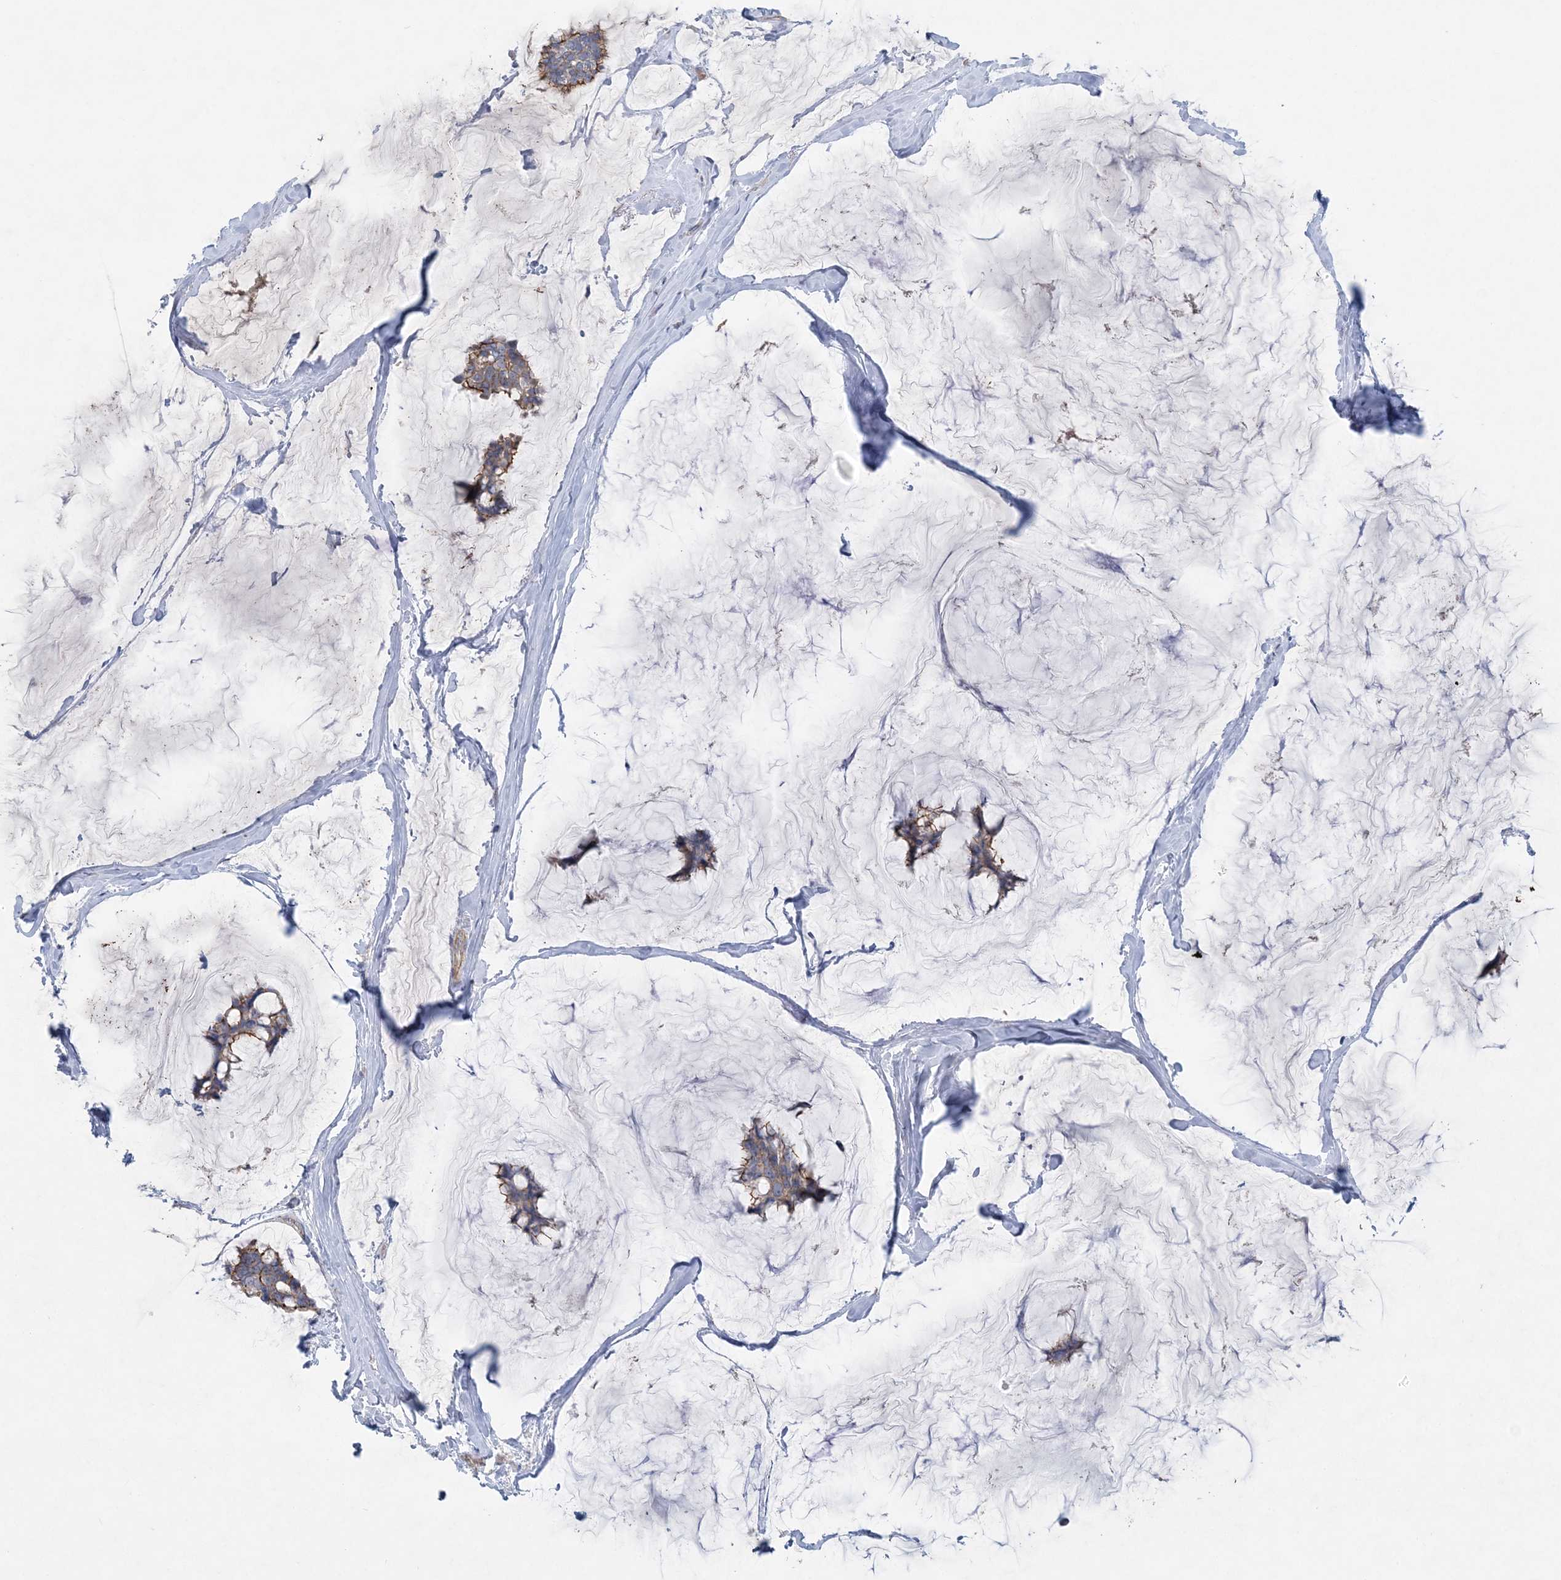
{"staining": {"intensity": "moderate", "quantity": "25%-75%", "location": "cytoplasmic/membranous"}, "tissue": "breast cancer", "cell_type": "Tumor cells", "image_type": "cancer", "snomed": [{"axis": "morphology", "description": "Duct carcinoma"}, {"axis": "topography", "description": "Breast"}], "caption": "Breast cancer (invasive ductal carcinoma) stained for a protein reveals moderate cytoplasmic/membranous positivity in tumor cells. (DAB IHC, brown staining for protein, blue staining for nuclei).", "gene": "PIGC", "patient": {"sex": "female", "age": 93}}